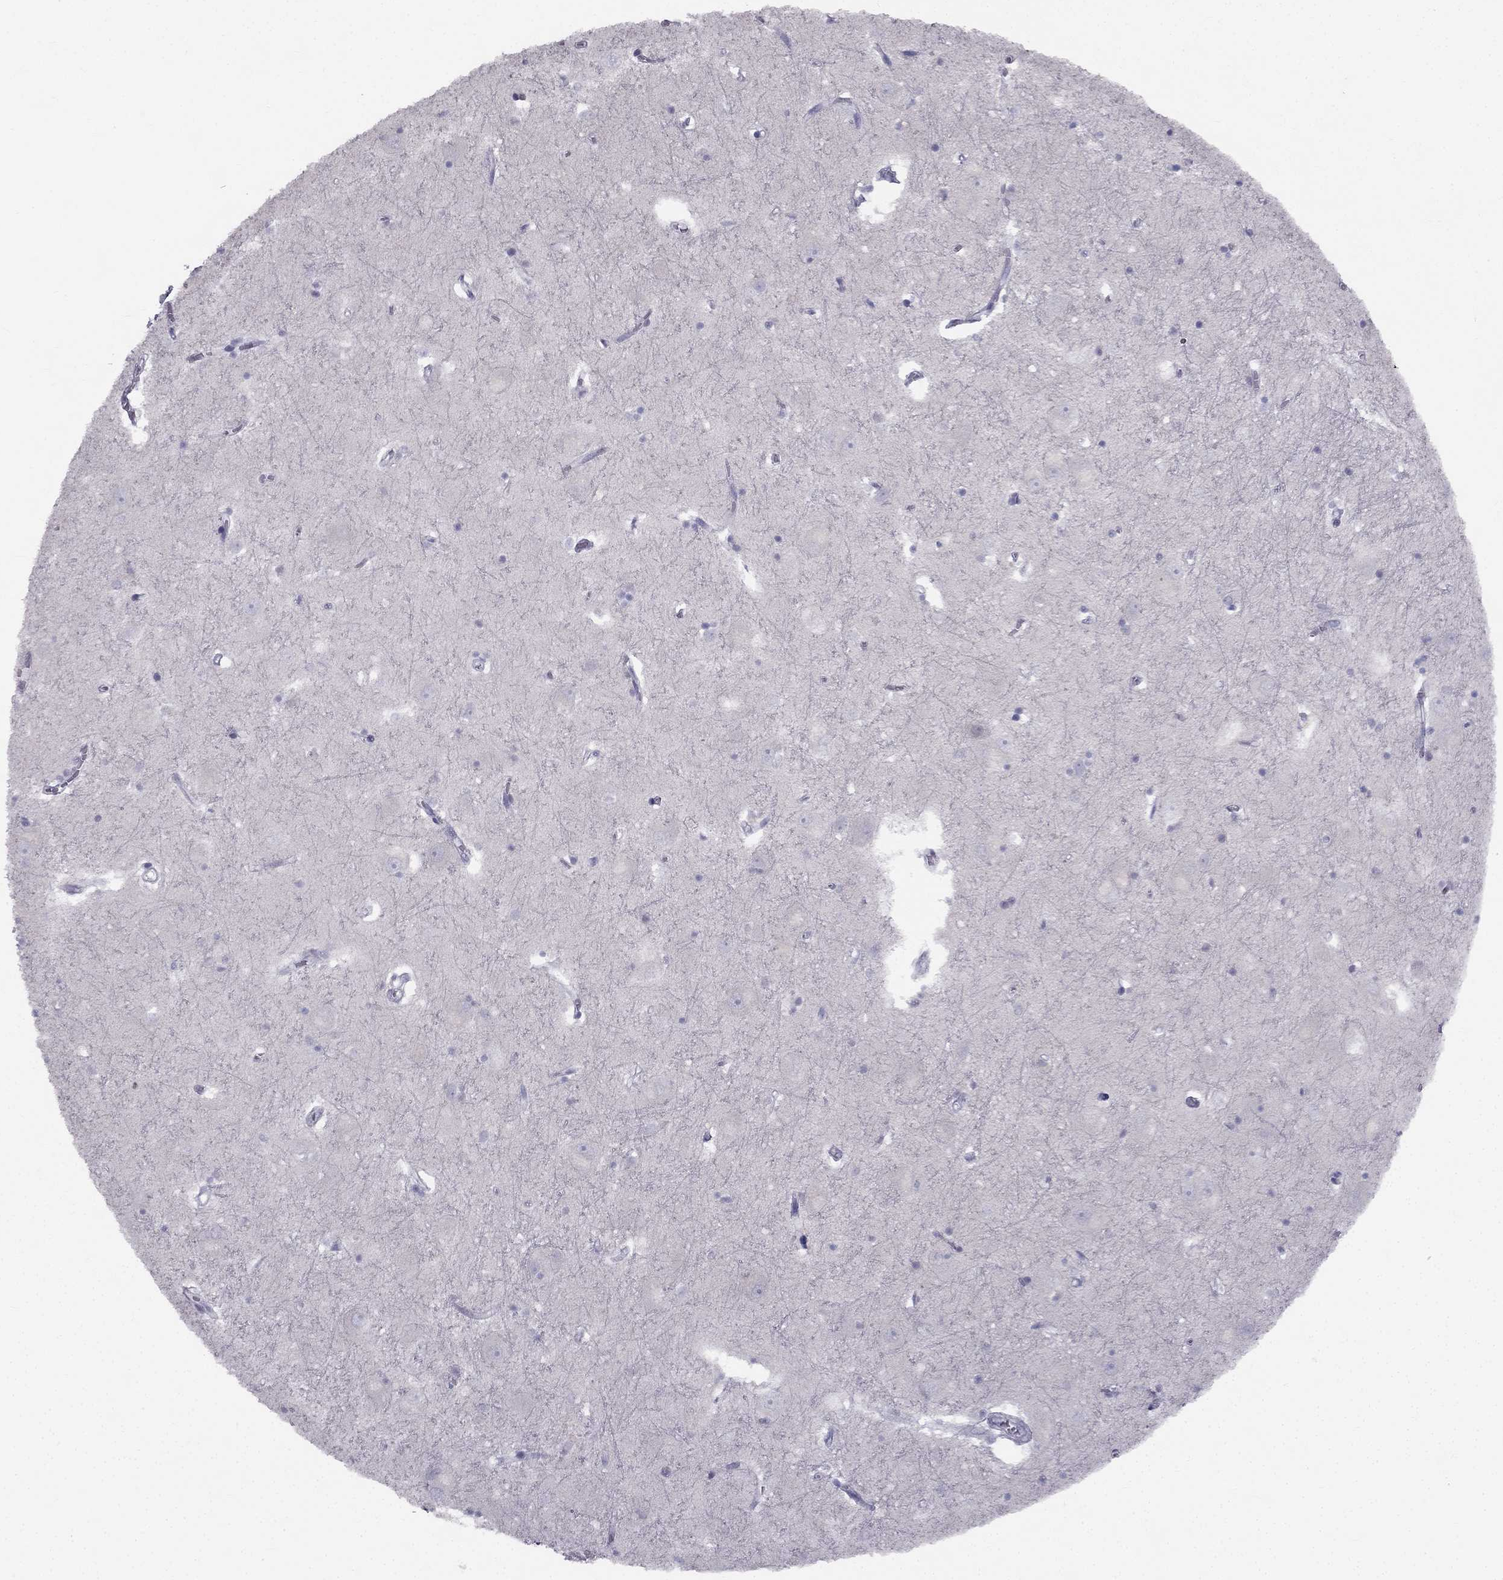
{"staining": {"intensity": "strong", "quantity": "<25%", "location": "nuclear"}, "tissue": "caudate", "cell_type": "Glial cells", "image_type": "normal", "snomed": [{"axis": "morphology", "description": "Normal tissue, NOS"}, {"axis": "topography", "description": "Lateral ventricle wall"}], "caption": "Immunohistochemistry (IHC) staining of benign caudate, which shows medium levels of strong nuclear staining in approximately <25% of glial cells indicating strong nuclear protein staining. The staining was performed using DAB (3,3'-diaminobenzidine) (brown) for protein detection and nuclei were counterstained in hematoxylin (blue).", "gene": "TRPS1", "patient": {"sex": "male", "age": 54}}